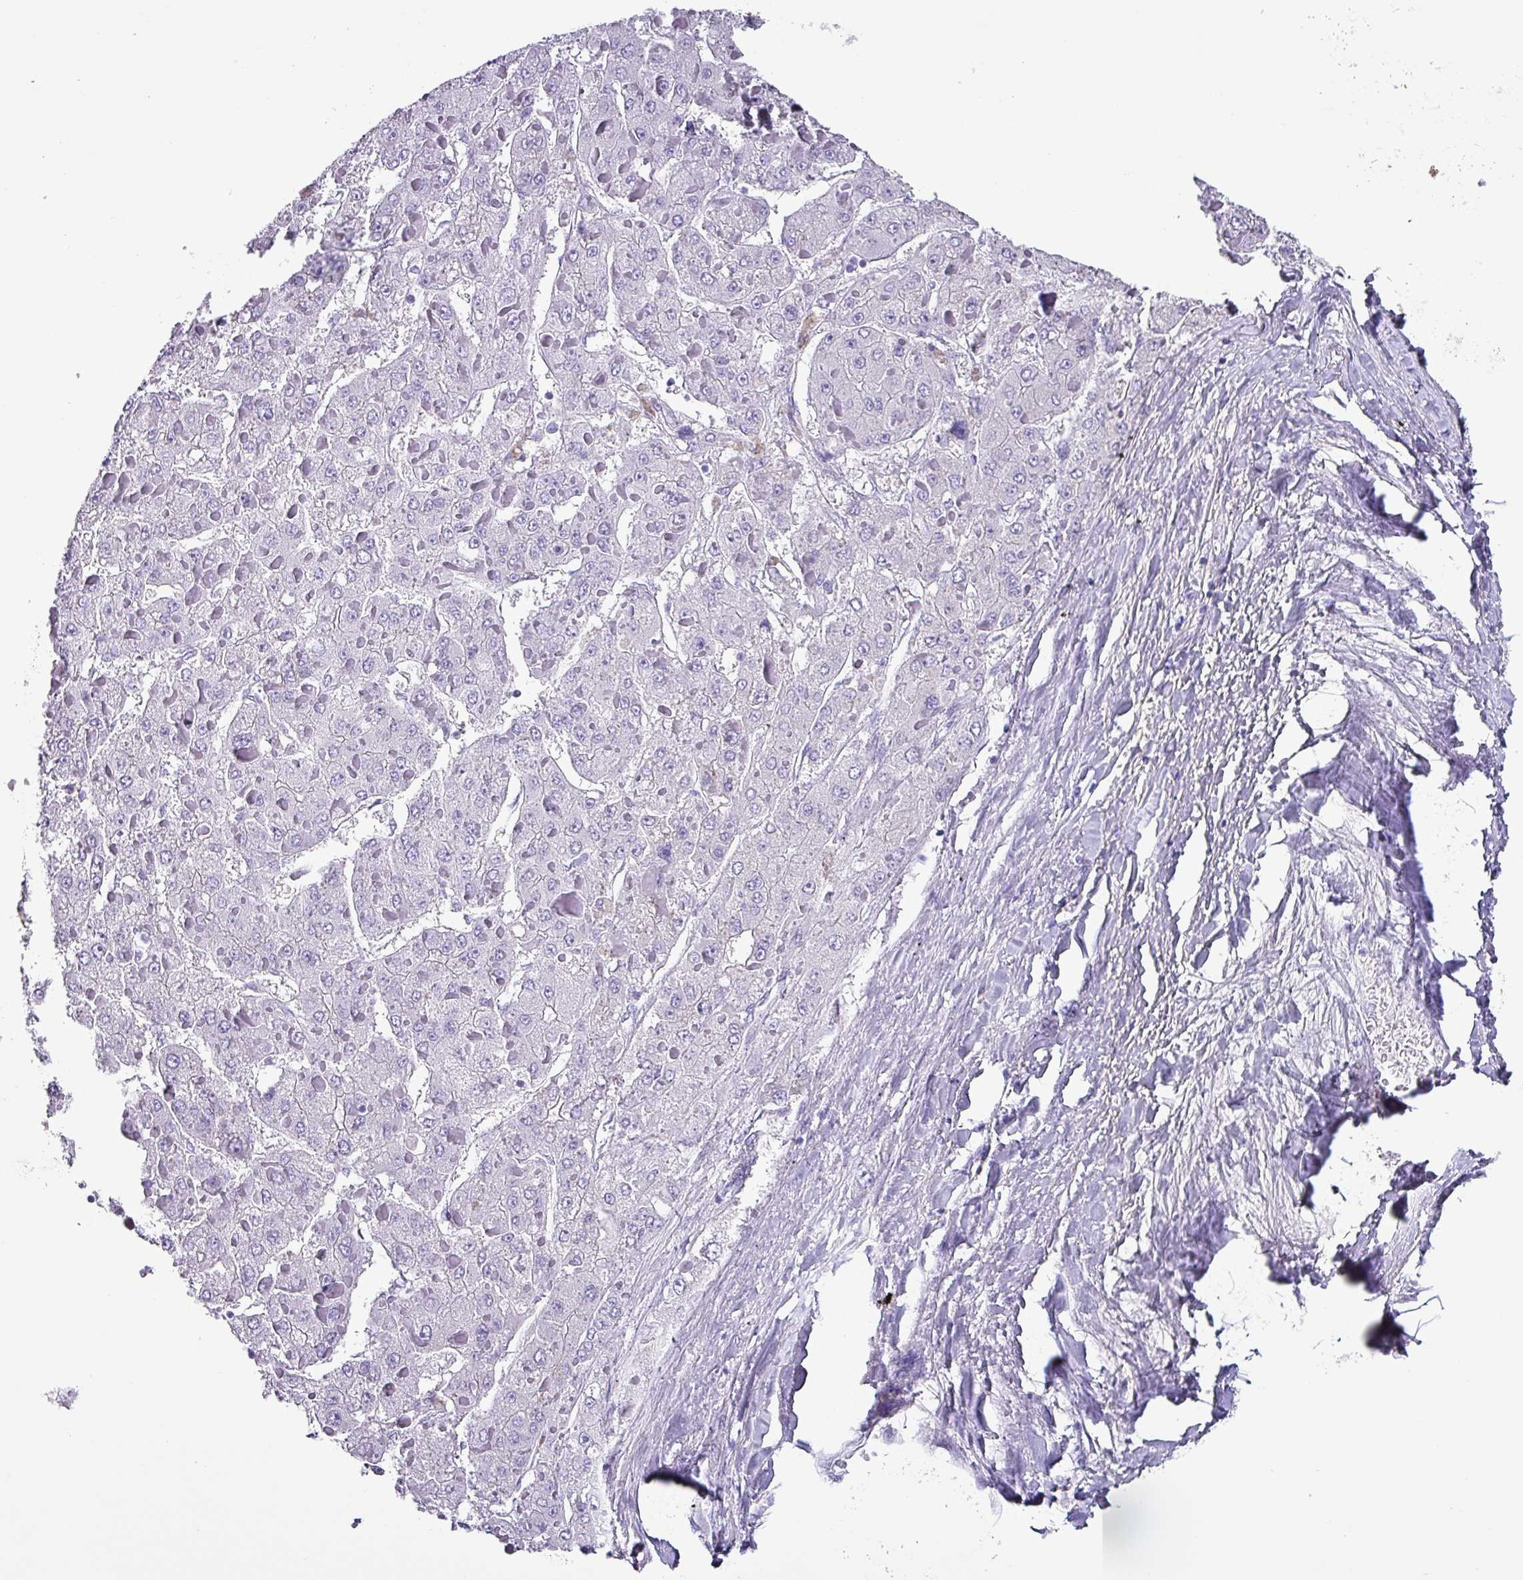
{"staining": {"intensity": "negative", "quantity": "none", "location": "none"}, "tissue": "liver cancer", "cell_type": "Tumor cells", "image_type": "cancer", "snomed": [{"axis": "morphology", "description": "Carcinoma, Hepatocellular, NOS"}, {"axis": "topography", "description": "Liver"}], "caption": "This is a histopathology image of immunohistochemistry staining of liver cancer (hepatocellular carcinoma), which shows no staining in tumor cells.", "gene": "KRT6C", "patient": {"sex": "female", "age": 73}}